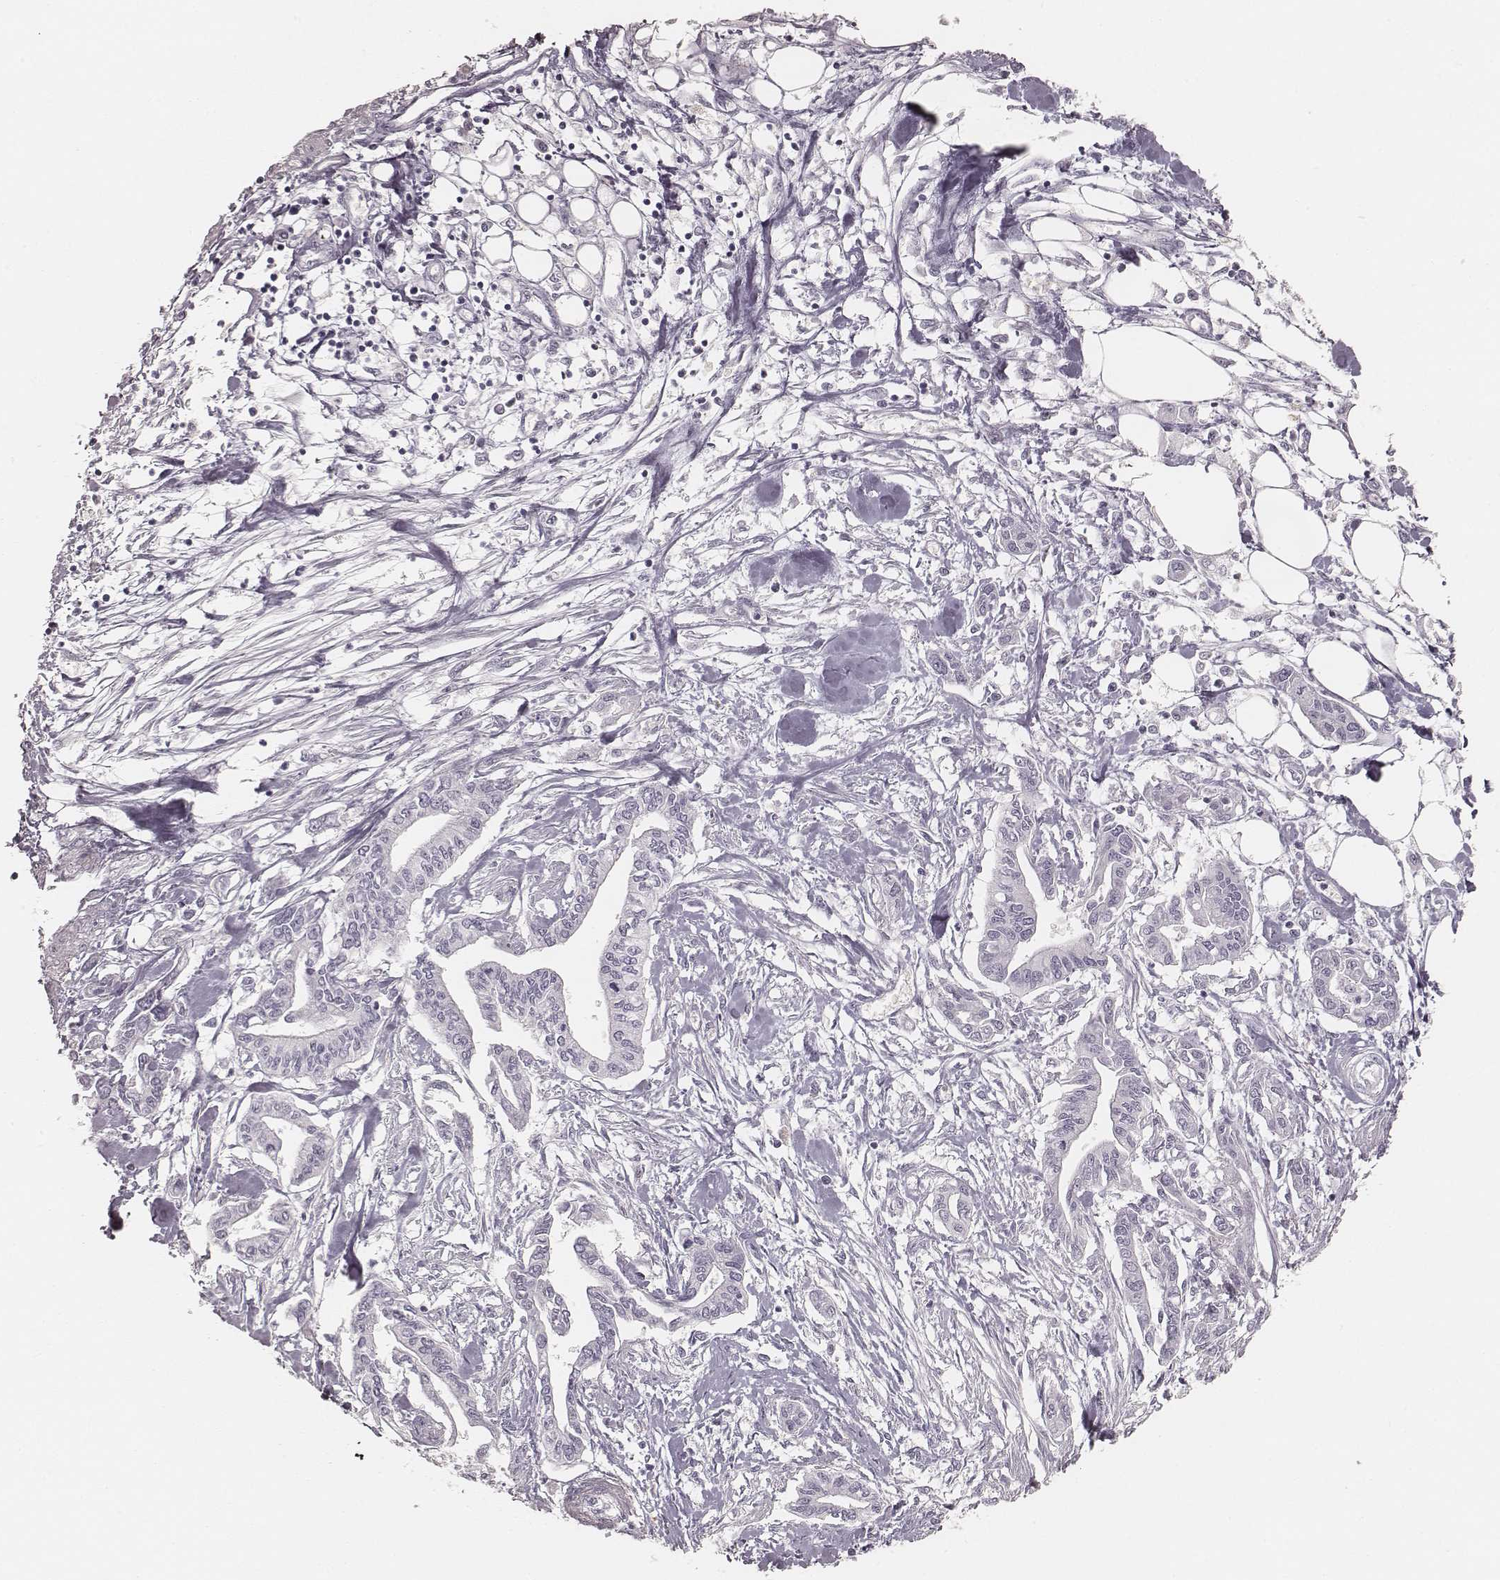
{"staining": {"intensity": "negative", "quantity": "none", "location": "none"}, "tissue": "pancreatic cancer", "cell_type": "Tumor cells", "image_type": "cancer", "snomed": [{"axis": "morphology", "description": "Adenocarcinoma, NOS"}, {"axis": "topography", "description": "Pancreas"}], "caption": "Protein analysis of pancreatic adenocarcinoma demonstrates no significant staining in tumor cells.", "gene": "KRT82", "patient": {"sex": "male", "age": 60}}